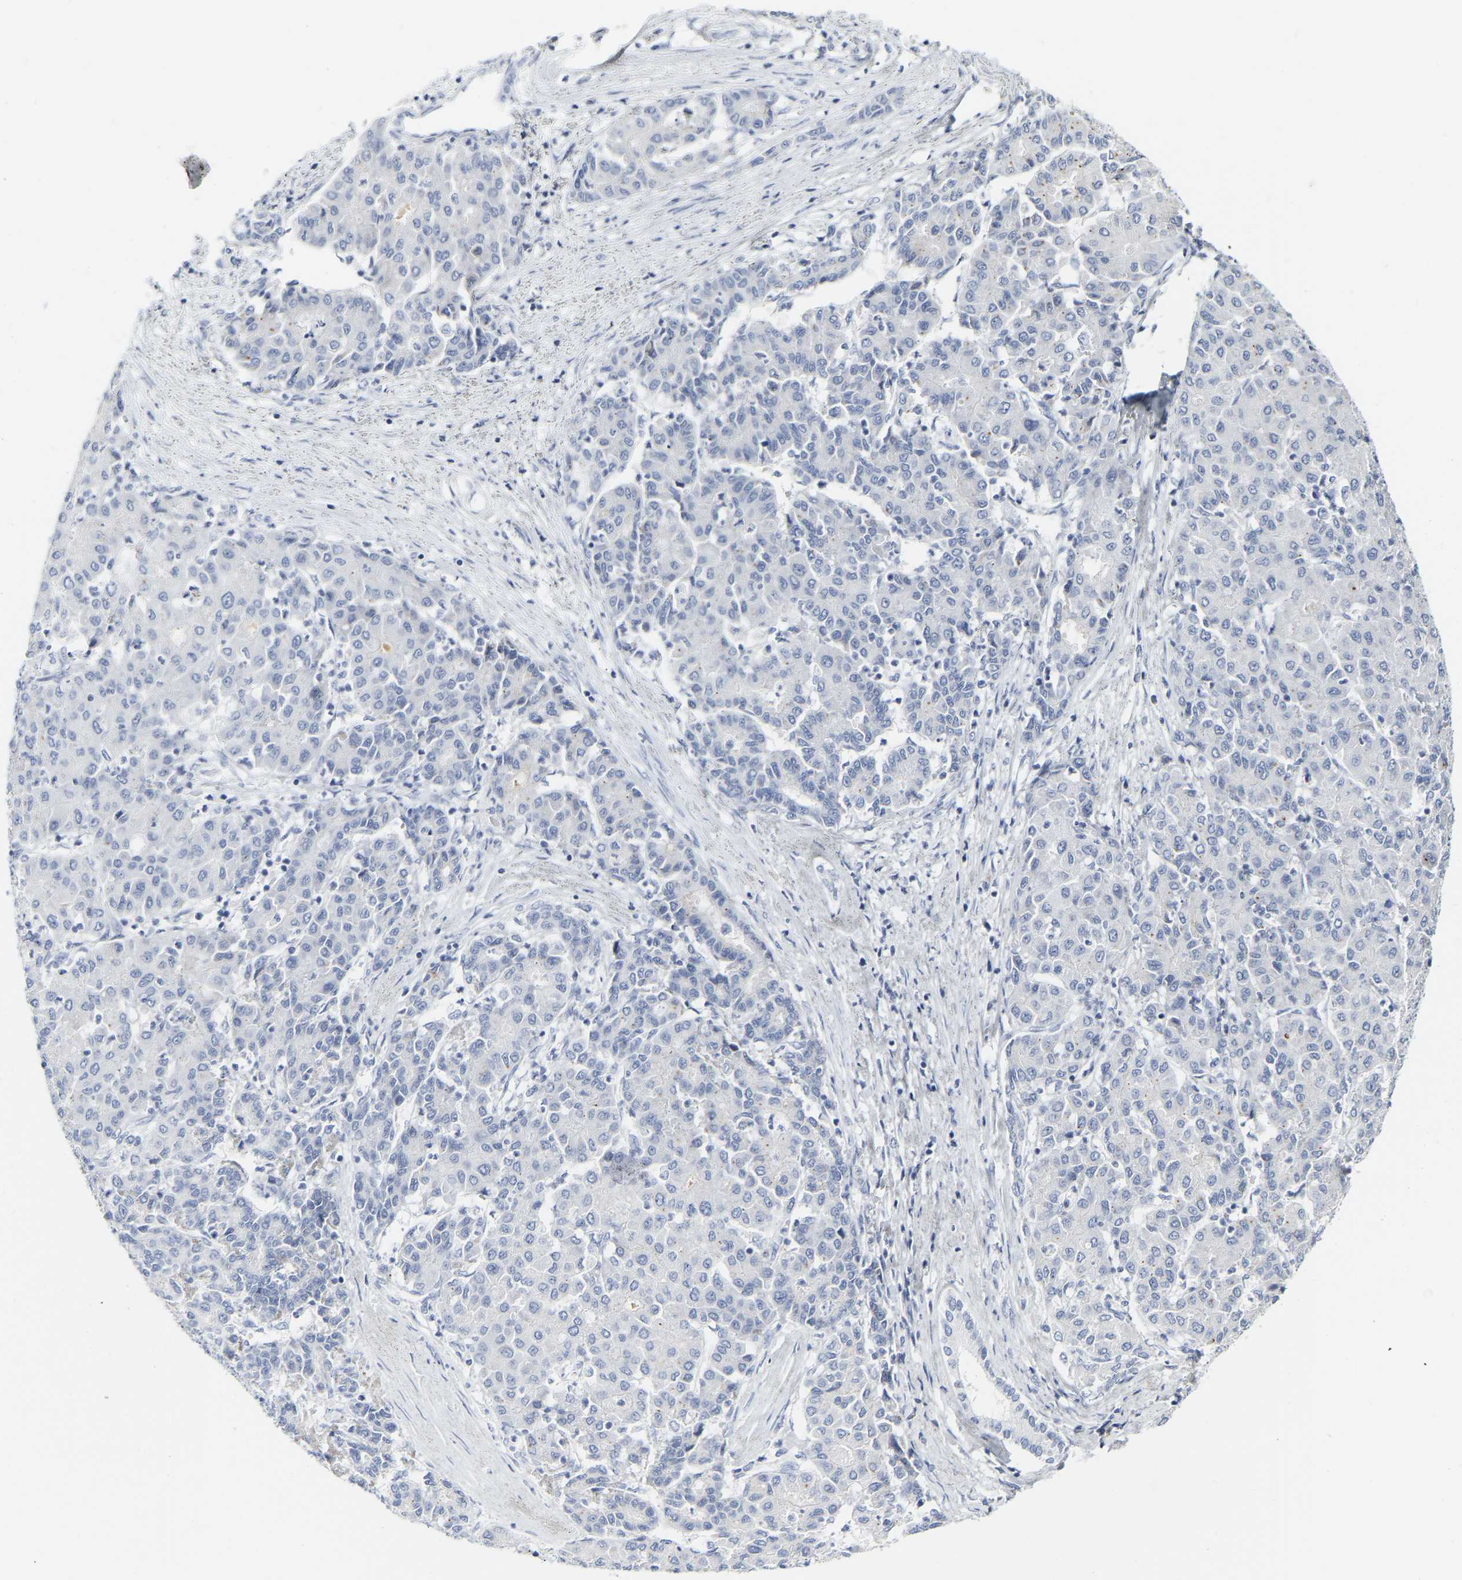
{"staining": {"intensity": "negative", "quantity": "none", "location": "none"}, "tissue": "liver cancer", "cell_type": "Tumor cells", "image_type": "cancer", "snomed": [{"axis": "morphology", "description": "Carcinoma, Hepatocellular, NOS"}, {"axis": "topography", "description": "Liver"}], "caption": "Image shows no significant protein positivity in tumor cells of liver cancer.", "gene": "GNAS", "patient": {"sex": "male", "age": 65}}